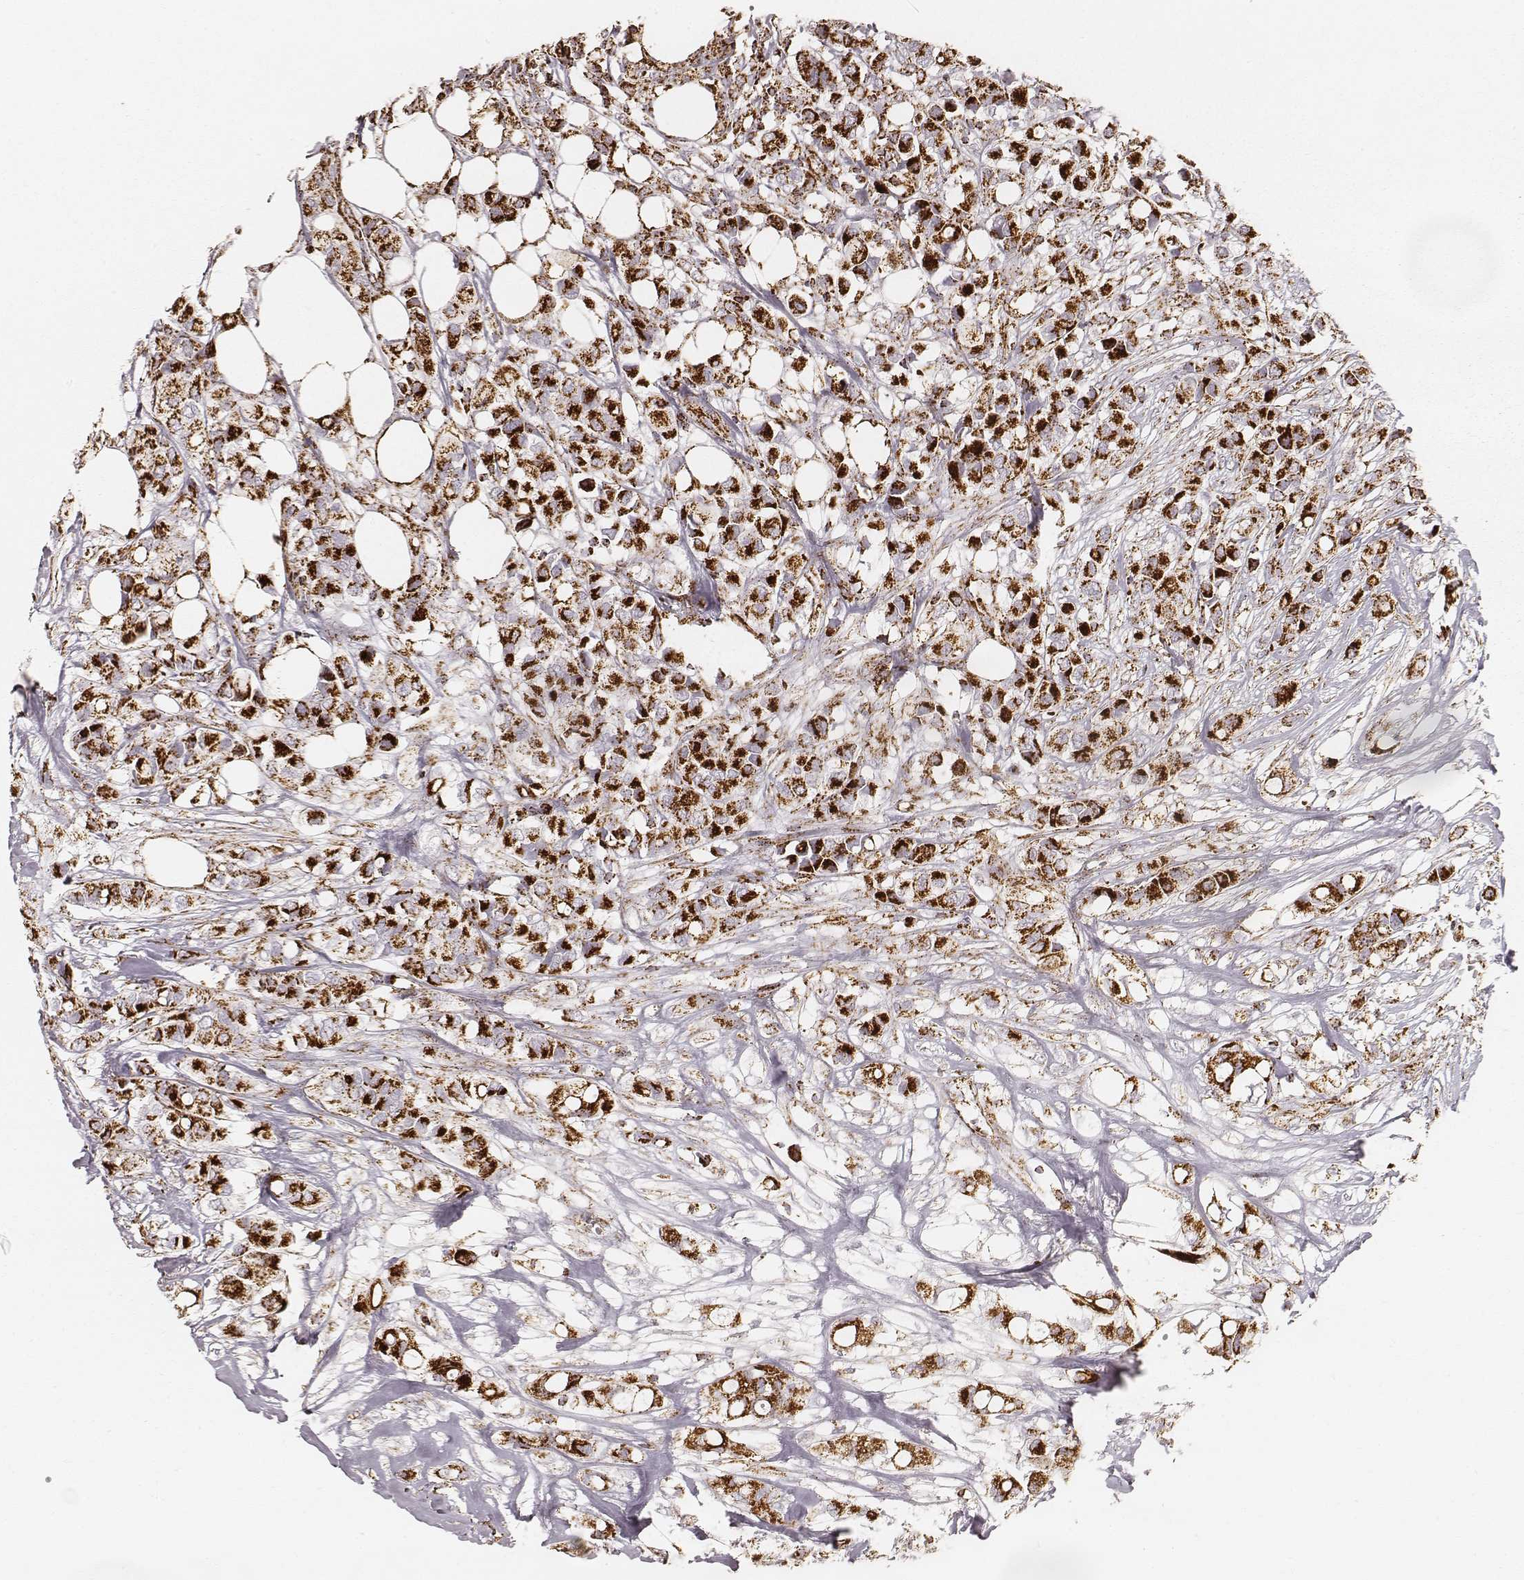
{"staining": {"intensity": "strong", "quantity": ">75%", "location": "cytoplasmic/membranous"}, "tissue": "breast cancer", "cell_type": "Tumor cells", "image_type": "cancer", "snomed": [{"axis": "morphology", "description": "Duct carcinoma"}, {"axis": "topography", "description": "Breast"}], "caption": "Immunohistochemistry (IHC) (DAB (3,3'-diaminobenzidine)) staining of breast cancer demonstrates strong cytoplasmic/membranous protein staining in approximately >75% of tumor cells.", "gene": "CS", "patient": {"sex": "female", "age": 85}}